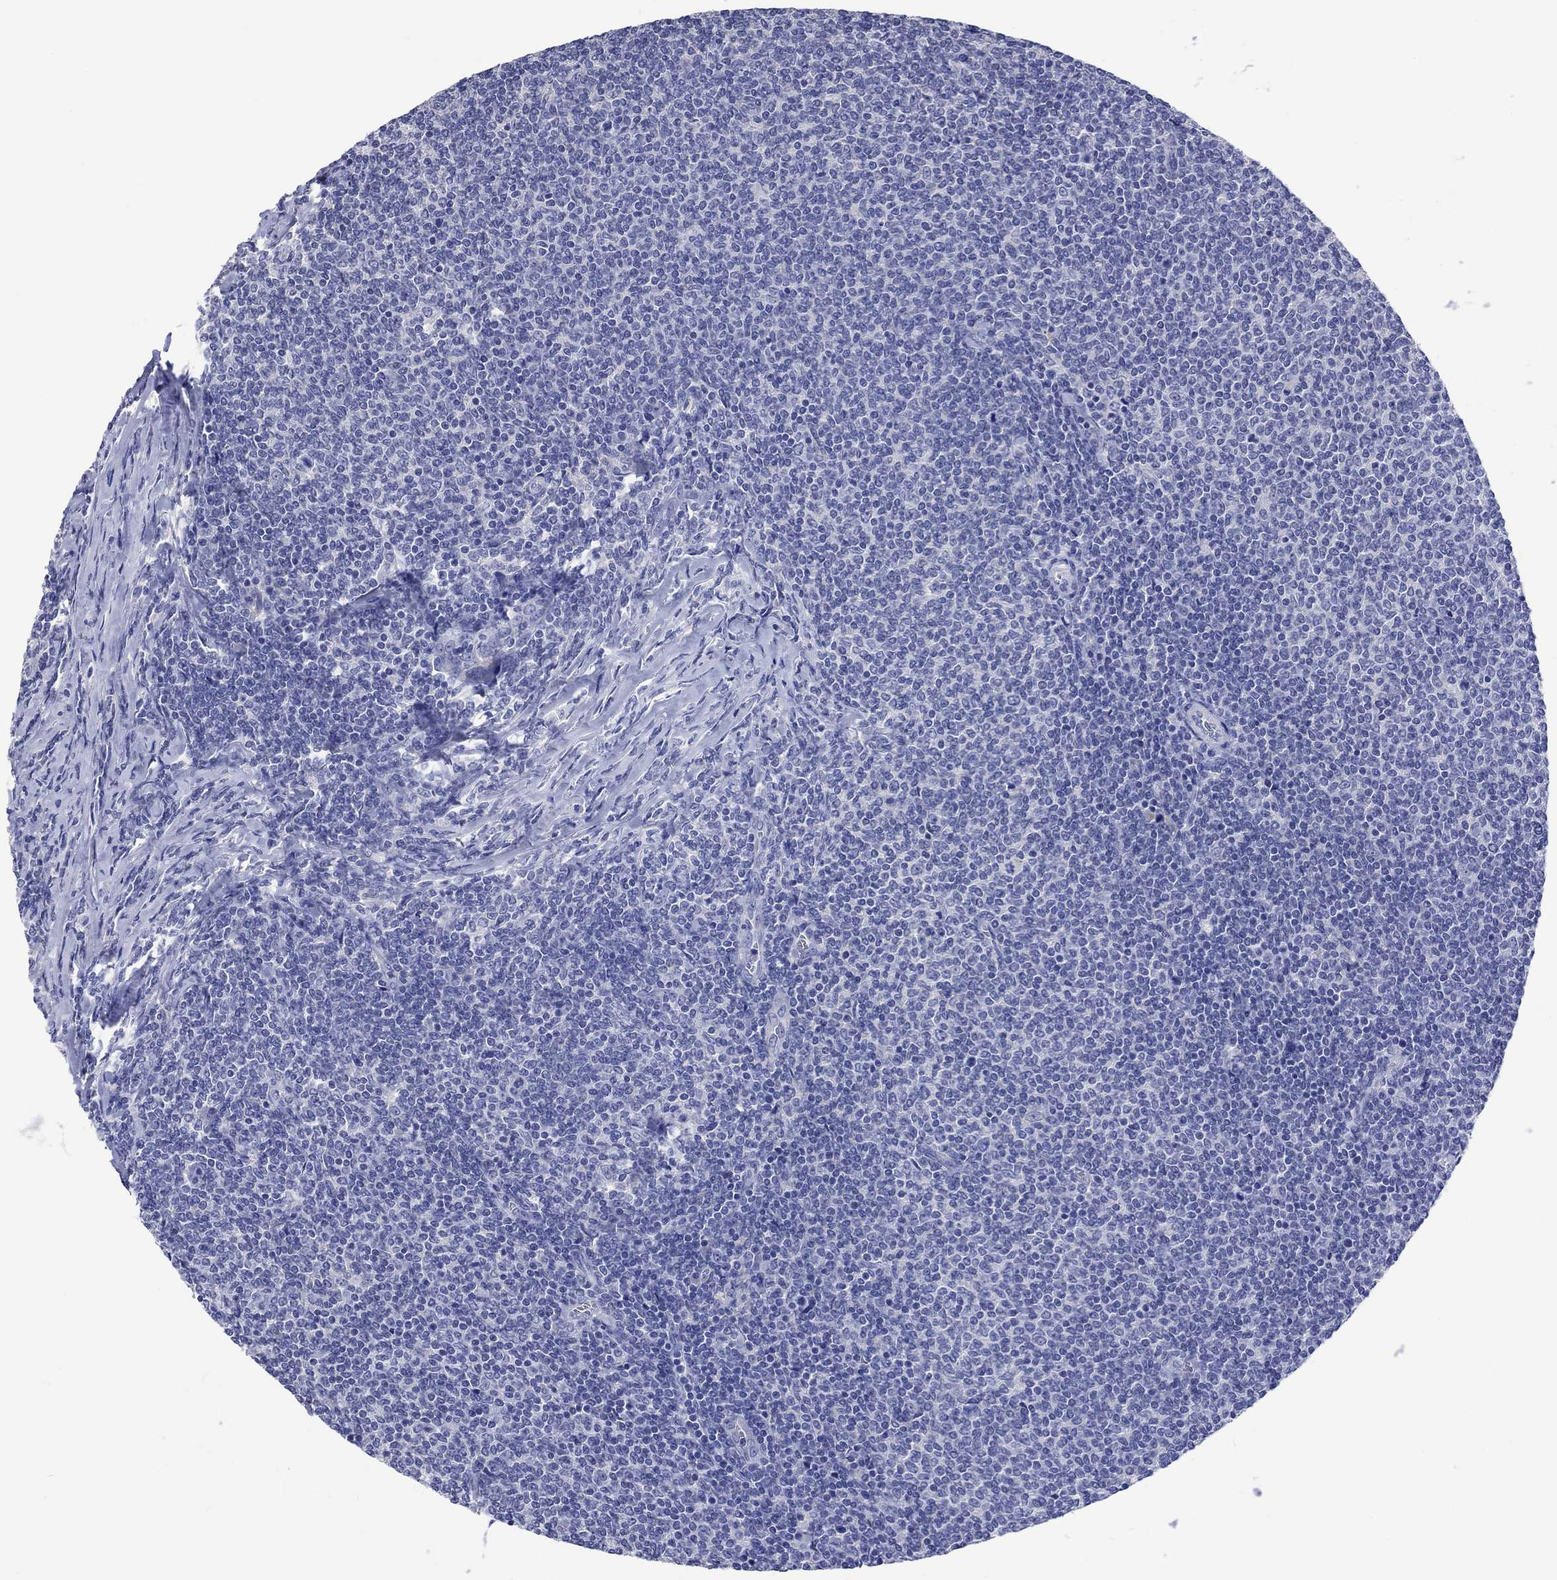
{"staining": {"intensity": "negative", "quantity": "none", "location": "none"}, "tissue": "lymphoma", "cell_type": "Tumor cells", "image_type": "cancer", "snomed": [{"axis": "morphology", "description": "Malignant lymphoma, non-Hodgkin's type, Low grade"}, {"axis": "topography", "description": "Lymph node"}], "caption": "There is no significant positivity in tumor cells of low-grade malignant lymphoma, non-Hodgkin's type.", "gene": "TOMM20L", "patient": {"sex": "male", "age": 52}}